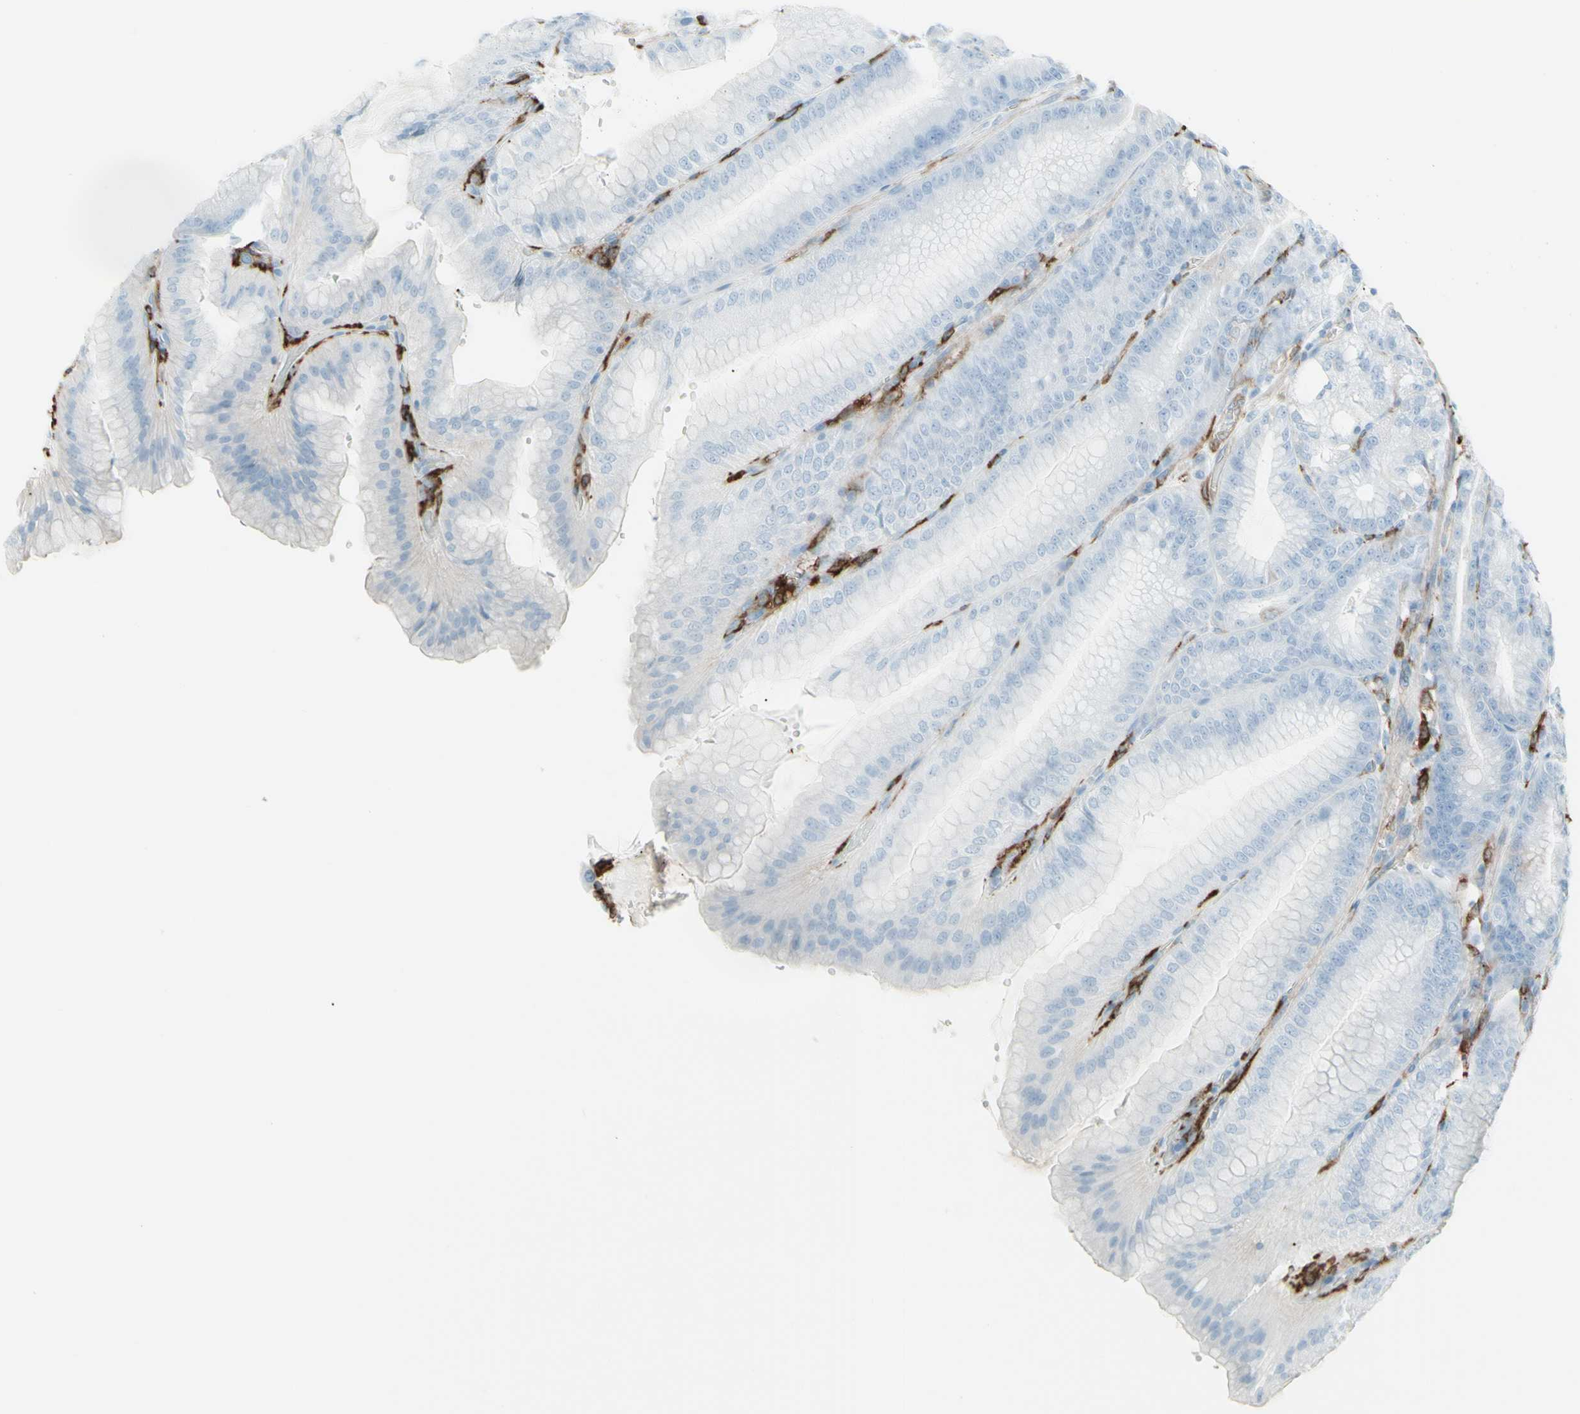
{"staining": {"intensity": "weak", "quantity": "25%-75%", "location": "cytoplasmic/membranous"}, "tissue": "stomach", "cell_type": "Glandular cells", "image_type": "normal", "snomed": [{"axis": "morphology", "description": "Normal tissue, NOS"}, {"axis": "topography", "description": "Stomach, lower"}], "caption": "DAB immunohistochemical staining of benign human stomach exhibits weak cytoplasmic/membranous protein positivity in approximately 25%-75% of glandular cells.", "gene": "HLA", "patient": {"sex": "male", "age": 71}}